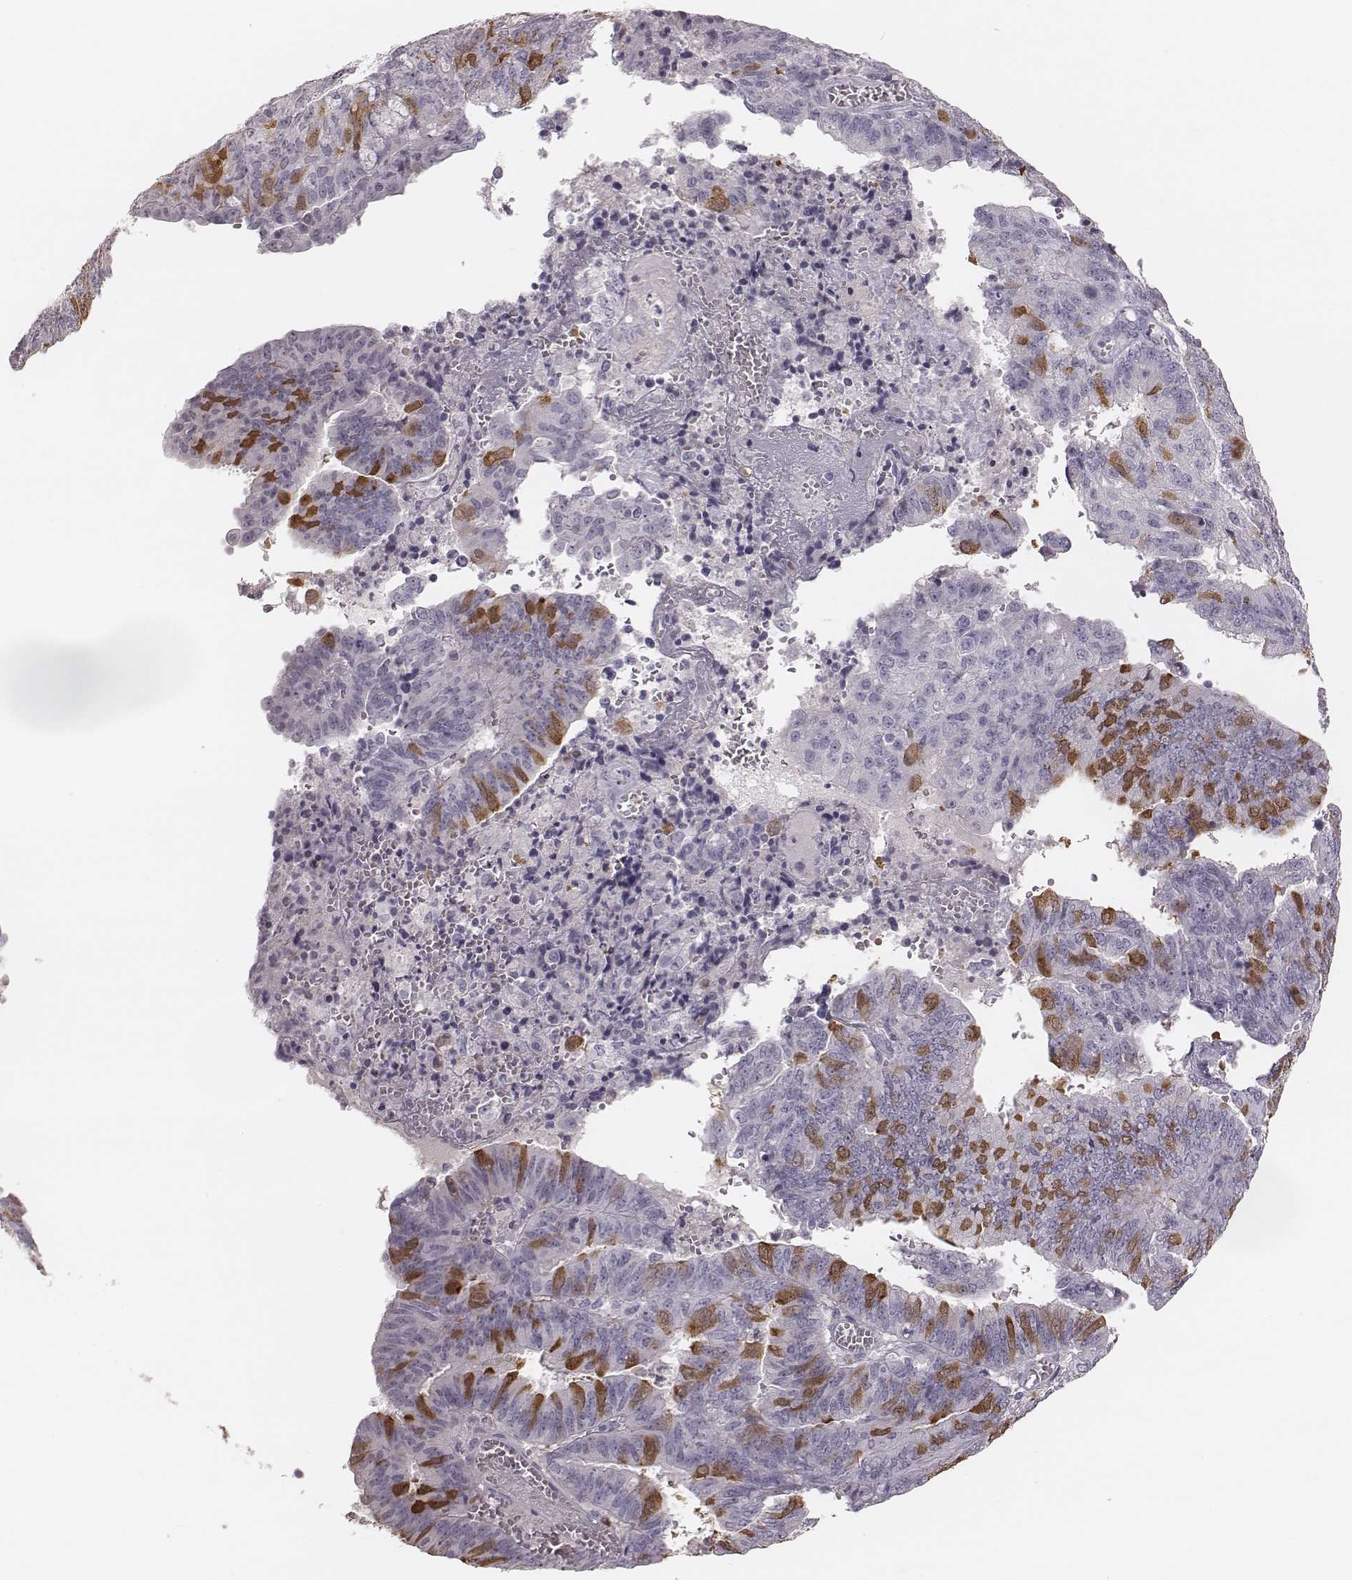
{"staining": {"intensity": "moderate", "quantity": "<25%", "location": "cytoplasmic/membranous"}, "tissue": "endometrial cancer", "cell_type": "Tumor cells", "image_type": "cancer", "snomed": [{"axis": "morphology", "description": "Adenocarcinoma, NOS"}, {"axis": "topography", "description": "Endometrium"}], "caption": "Protein staining by immunohistochemistry displays moderate cytoplasmic/membranous expression in about <25% of tumor cells in endometrial cancer (adenocarcinoma). Using DAB (3,3'-diaminobenzidine) (brown) and hematoxylin (blue) stains, captured at high magnification using brightfield microscopy.", "gene": "SPA17", "patient": {"sex": "female", "age": 82}}